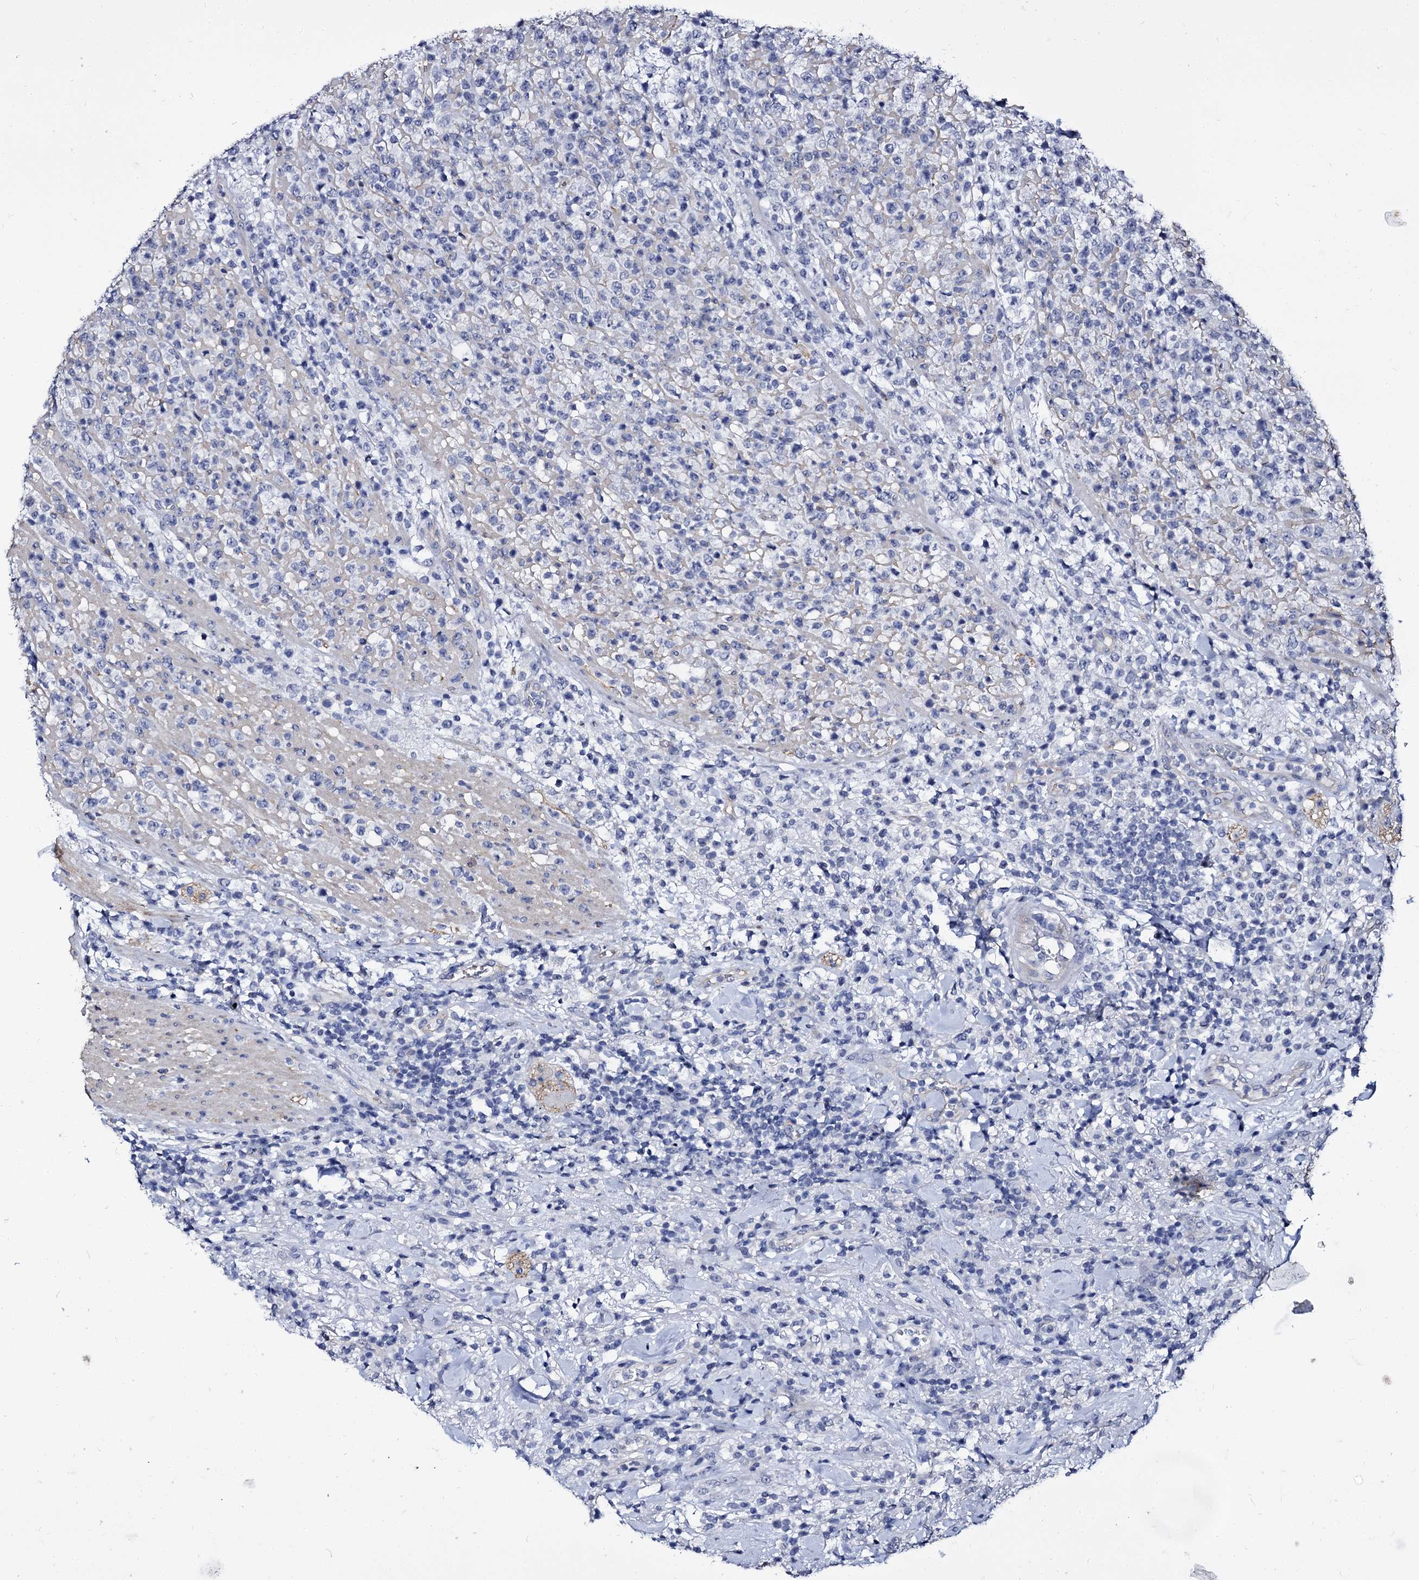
{"staining": {"intensity": "negative", "quantity": "none", "location": "none"}, "tissue": "lymphoma", "cell_type": "Tumor cells", "image_type": "cancer", "snomed": [{"axis": "morphology", "description": "Malignant lymphoma, non-Hodgkin's type, High grade"}, {"axis": "topography", "description": "Colon"}], "caption": "High-grade malignant lymphoma, non-Hodgkin's type was stained to show a protein in brown. There is no significant expression in tumor cells. (Immunohistochemistry, brightfield microscopy, high magnification).", "gene": "CBFB", "patient": {"sex": "female", "age": 53}}